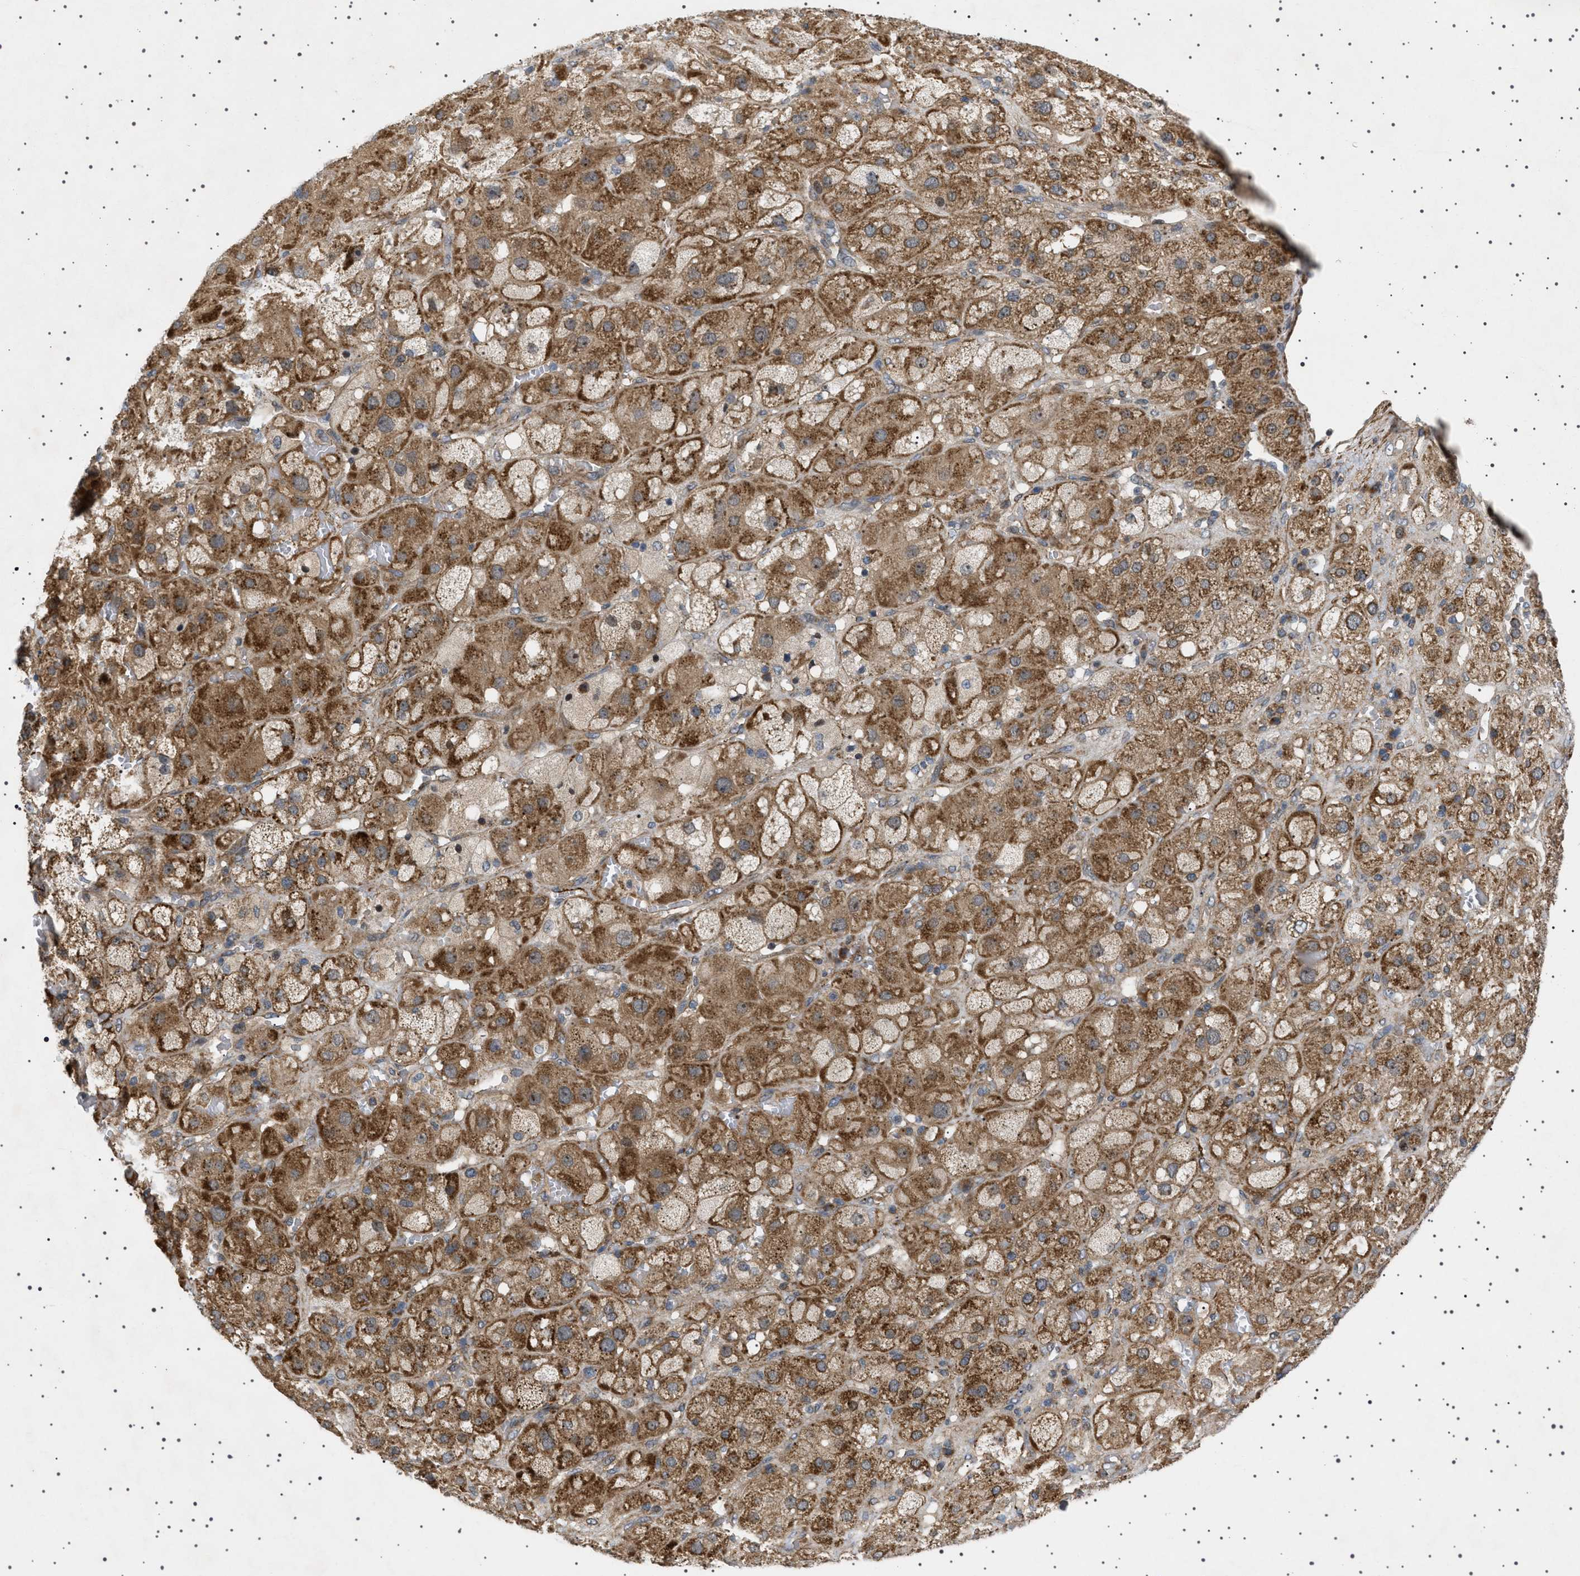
{"staining": {"intensity": "strong", "quantity": ">75%", "location": "cytoplasmic/membranous"}, "tissue": "adrenal gland", "cell_type": "Glandular cells", "image_type": "normal", "snomed": [{"axis": "morphology", "description": "Normal tissue, NOS"}, {"axis": "topography", "description": "Adrenal gland"}], "caption": "Adrenal gland stained for a protein exhibits strong cytoplasmic/membranous positivity in glandular cells. The staining was performed using DAB (3,3'-diaminobenzidine), with brown indicating positive protein expression. Nuclei are stained blue with hematoxylin.", "gene": "CCDC186", "patient": {"sex": "female", "age": 47}}